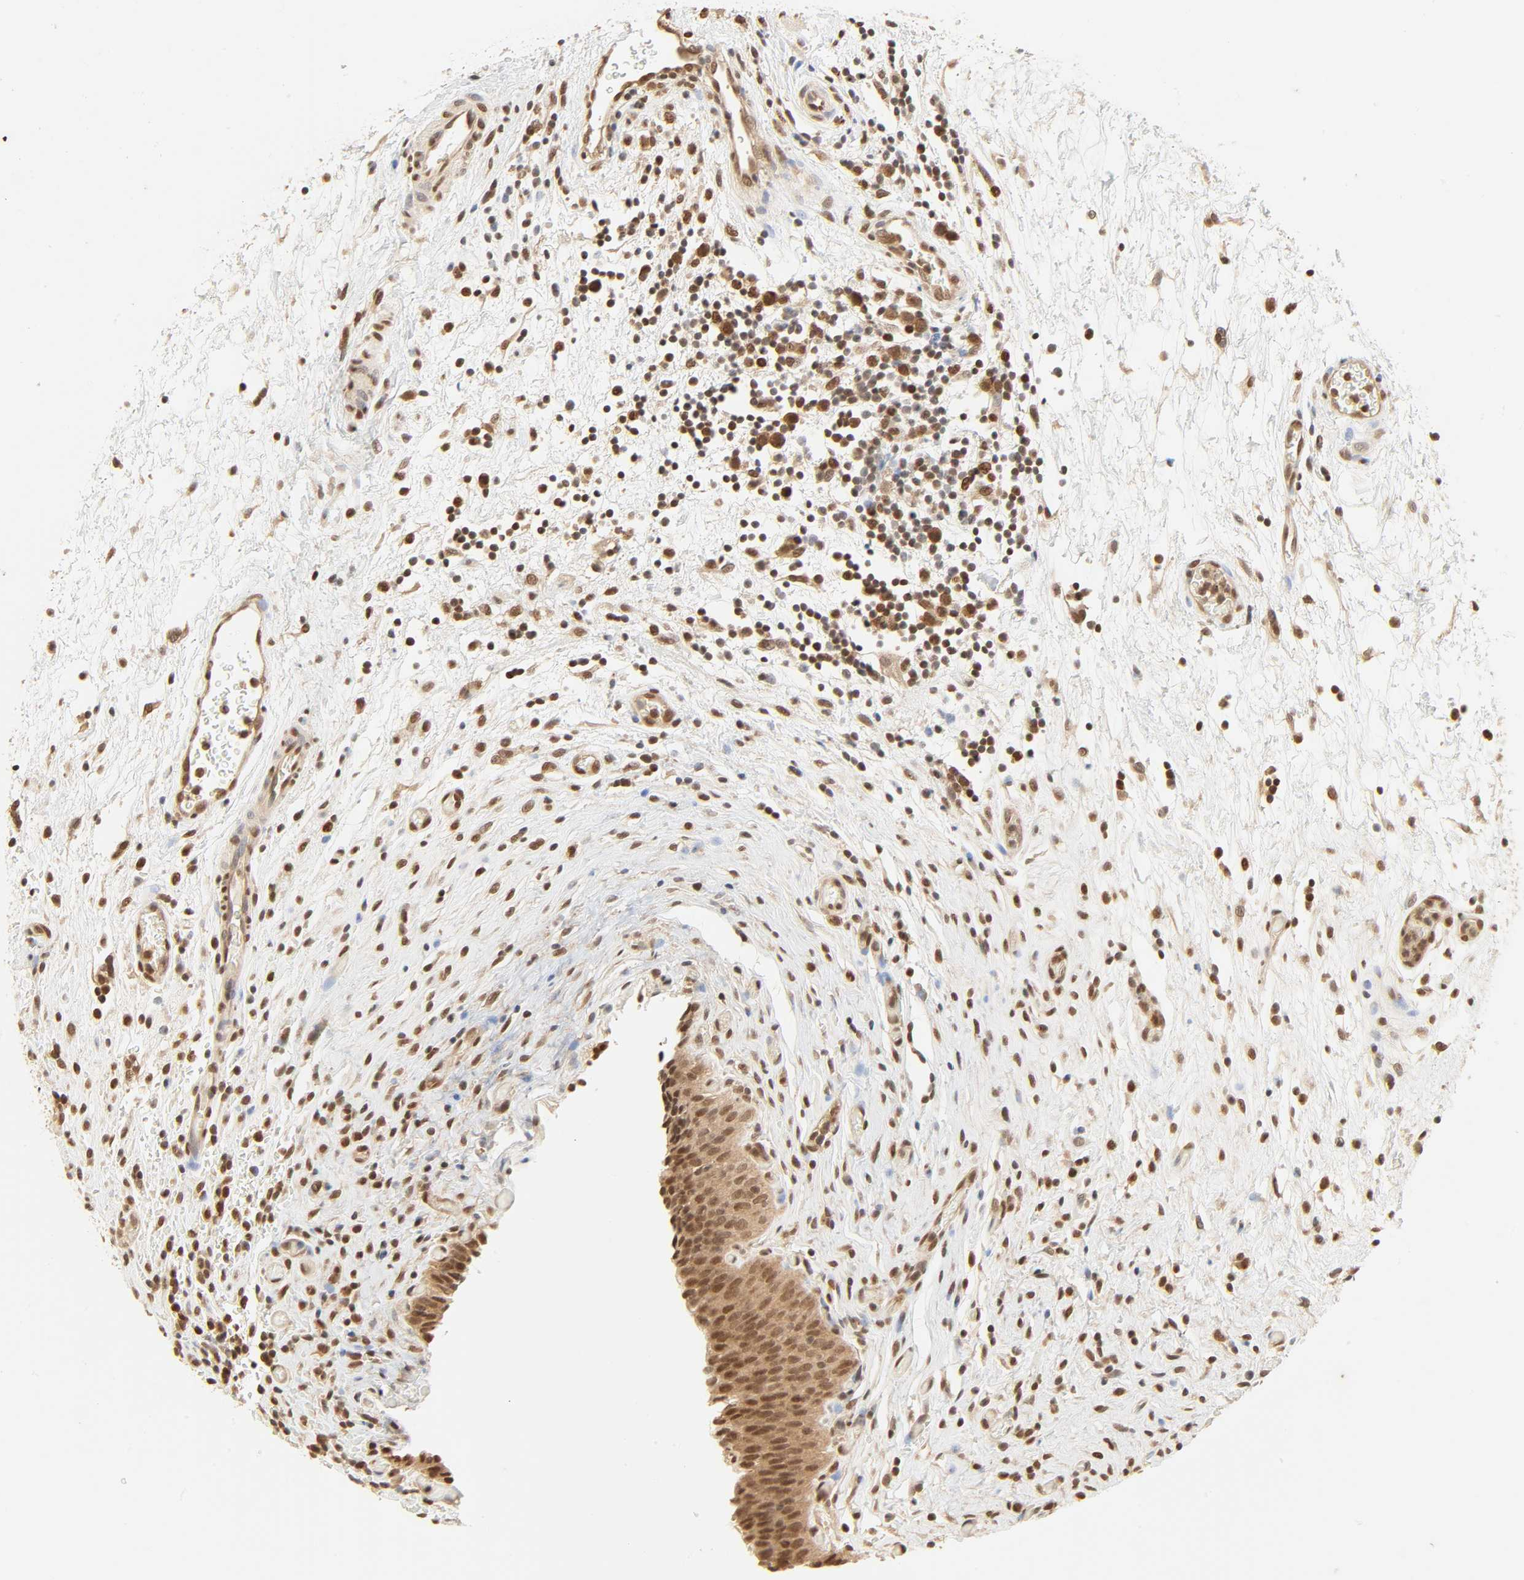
{"staining": {"intensity": "moderate", "quantity": ">75%", "location": "nuclear"}, "tissue": "urinary bladder", "cell_type": "Urothelial cells", "image_type": "normal", "snomed": [{"axis": "morphology", "description": "Normal tissue, NOS"}, {"axis": "topography", "description": "Urinary bladder"}], "caption": "Brown immunohistochemical staining in normal urinary bladder displays moderate nuclear staining in about >75% of urothelial cells. (DAB (3,3'-diaminobenzidine) IHC with brightfield microscopy, high magnification).", "gene": "UBC", "patient": {"sex": "male", "age": 51}}